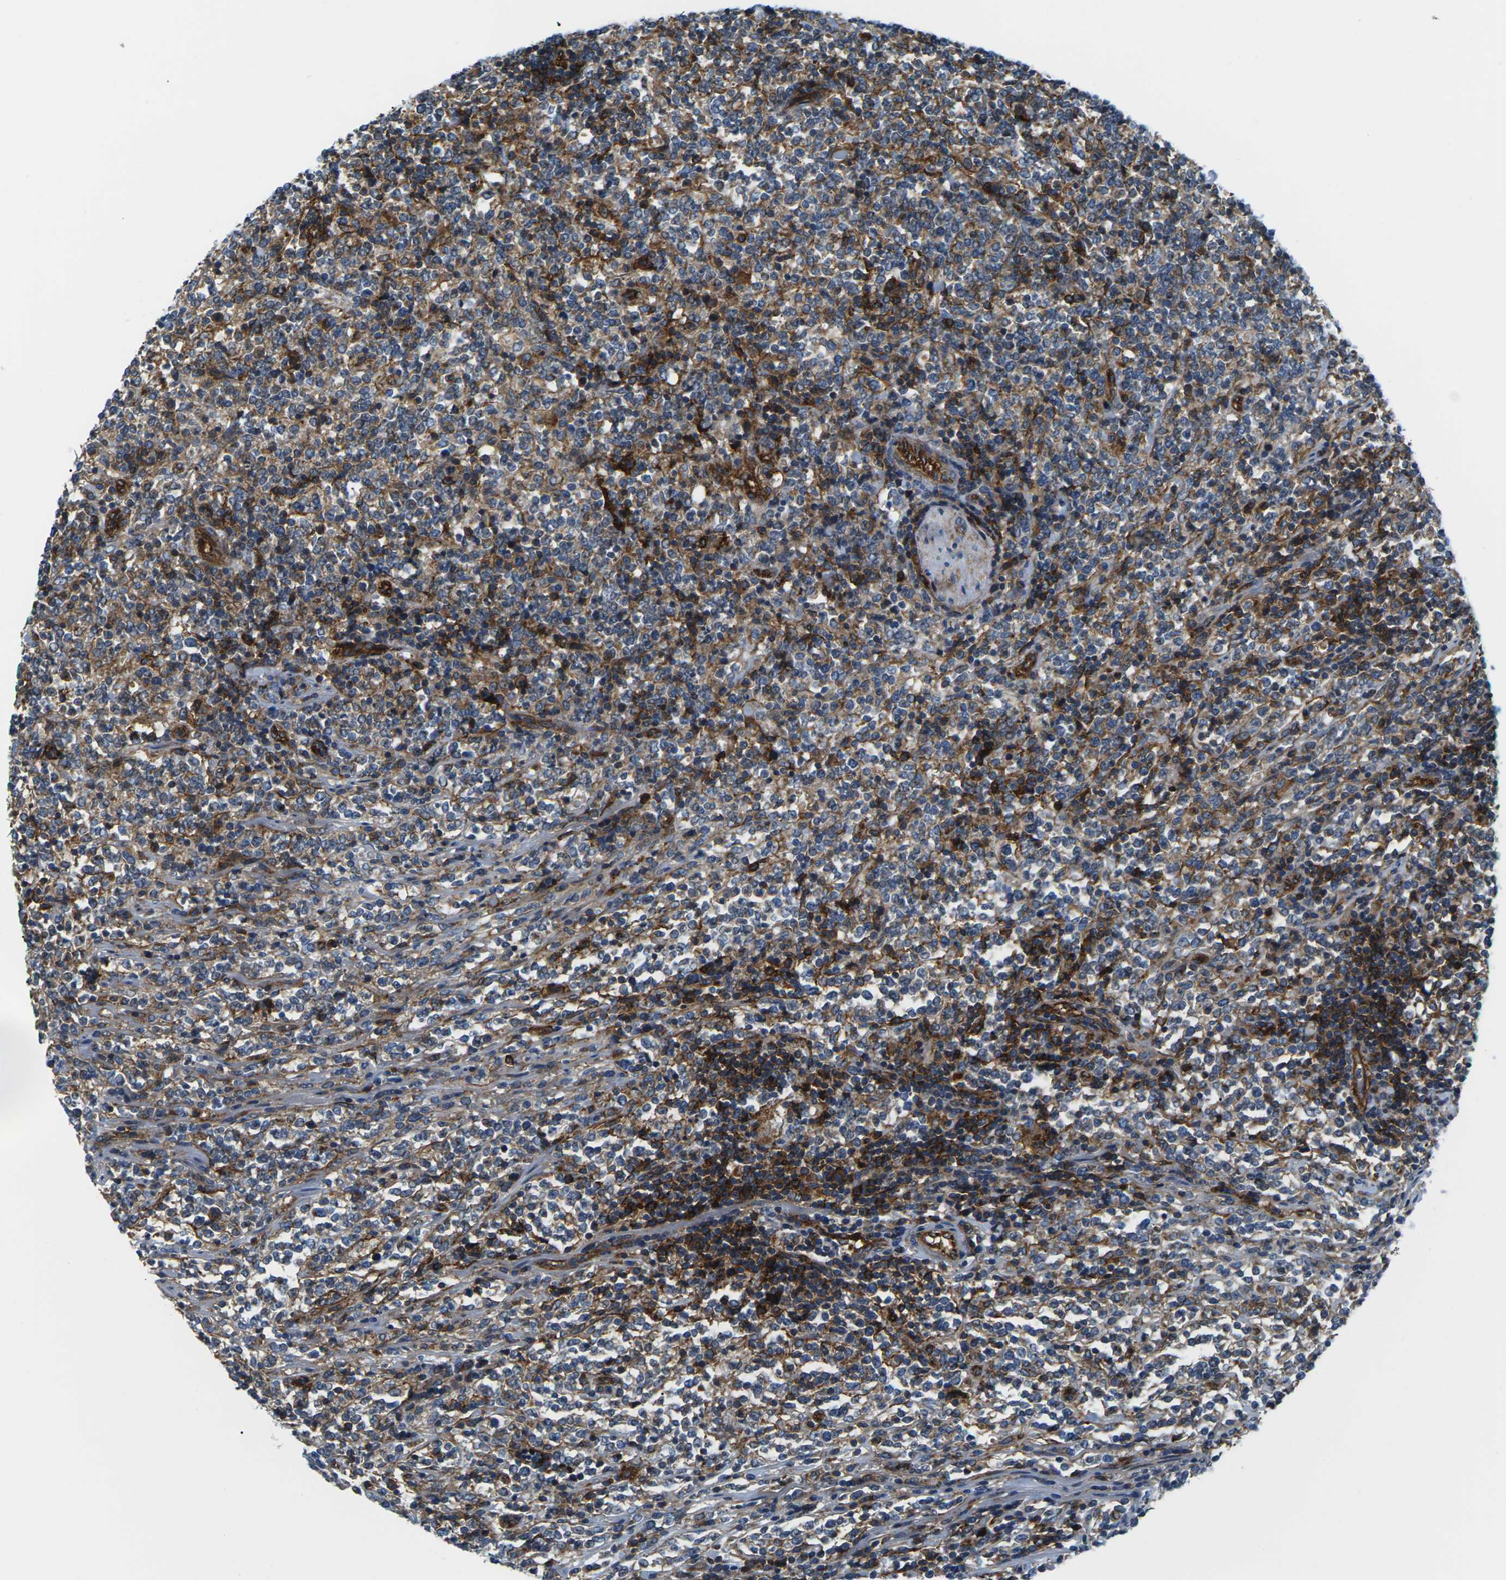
{"staining": {"intensity": "strong", "quantity": "25%-75%", "location": "cytoplasmic/membranous"}, "tissue": "lymphoma", "cell_type": "Tumor cells", "image_type": "cancer", "snomed": [{"axis": "morphology", "description": "Malignant lymphoma, non-Hodgkin's type, High grade"}, {"axis": "topography", "description": "Soft tissue"}], "caption": "About 25%-75% of tumor cells in human lymphoma demonstrate strong cytoplasmic/membranous protein expression as visualized by brown immunohistochemical staining.", "gene": "SOCS4", "patient": {"sex": "male", "age": 18}}